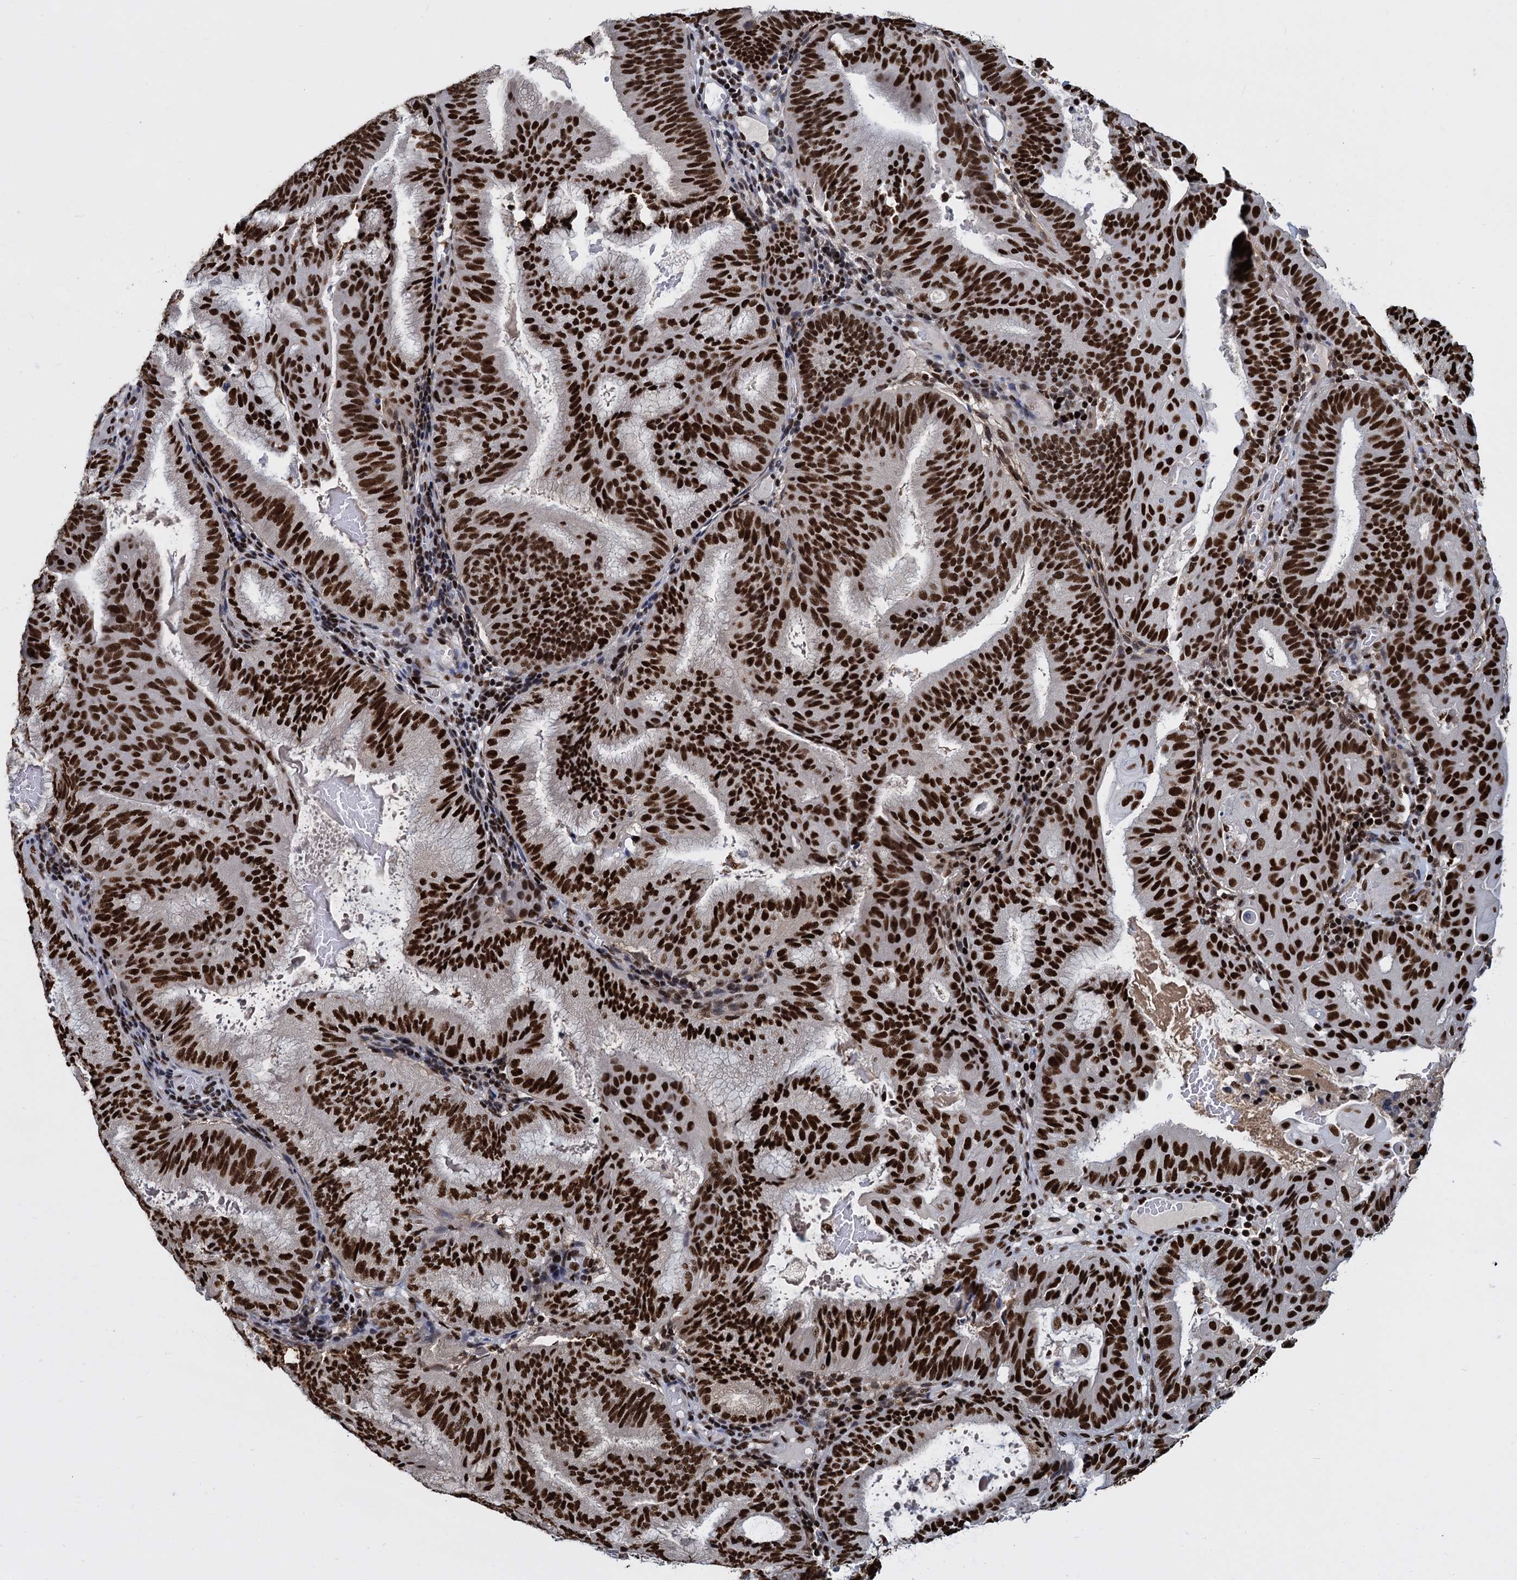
{"staining": {"intensity": "strong", "quantity": ">75%", "location": "nuclear"}, "tissue": "endometrial cancer", "cell_type": "Tumor cells", "image_type": "cancer", "snomed": [{"axis": "morphology", "description": "Adenocarcinoma, NOS"}, {"axis": "topography", "description": "Endometrium"}], "caption": "This image displays endometrial adenocarcinoma stained with immunohistochemistry to label a protein in brown. The nuclear of tumor cells show strong positivity for the protein. Nuclei are counter-stained blue.", "gene": "DCPS", "patient": {"sex": "female", "age": 49}}